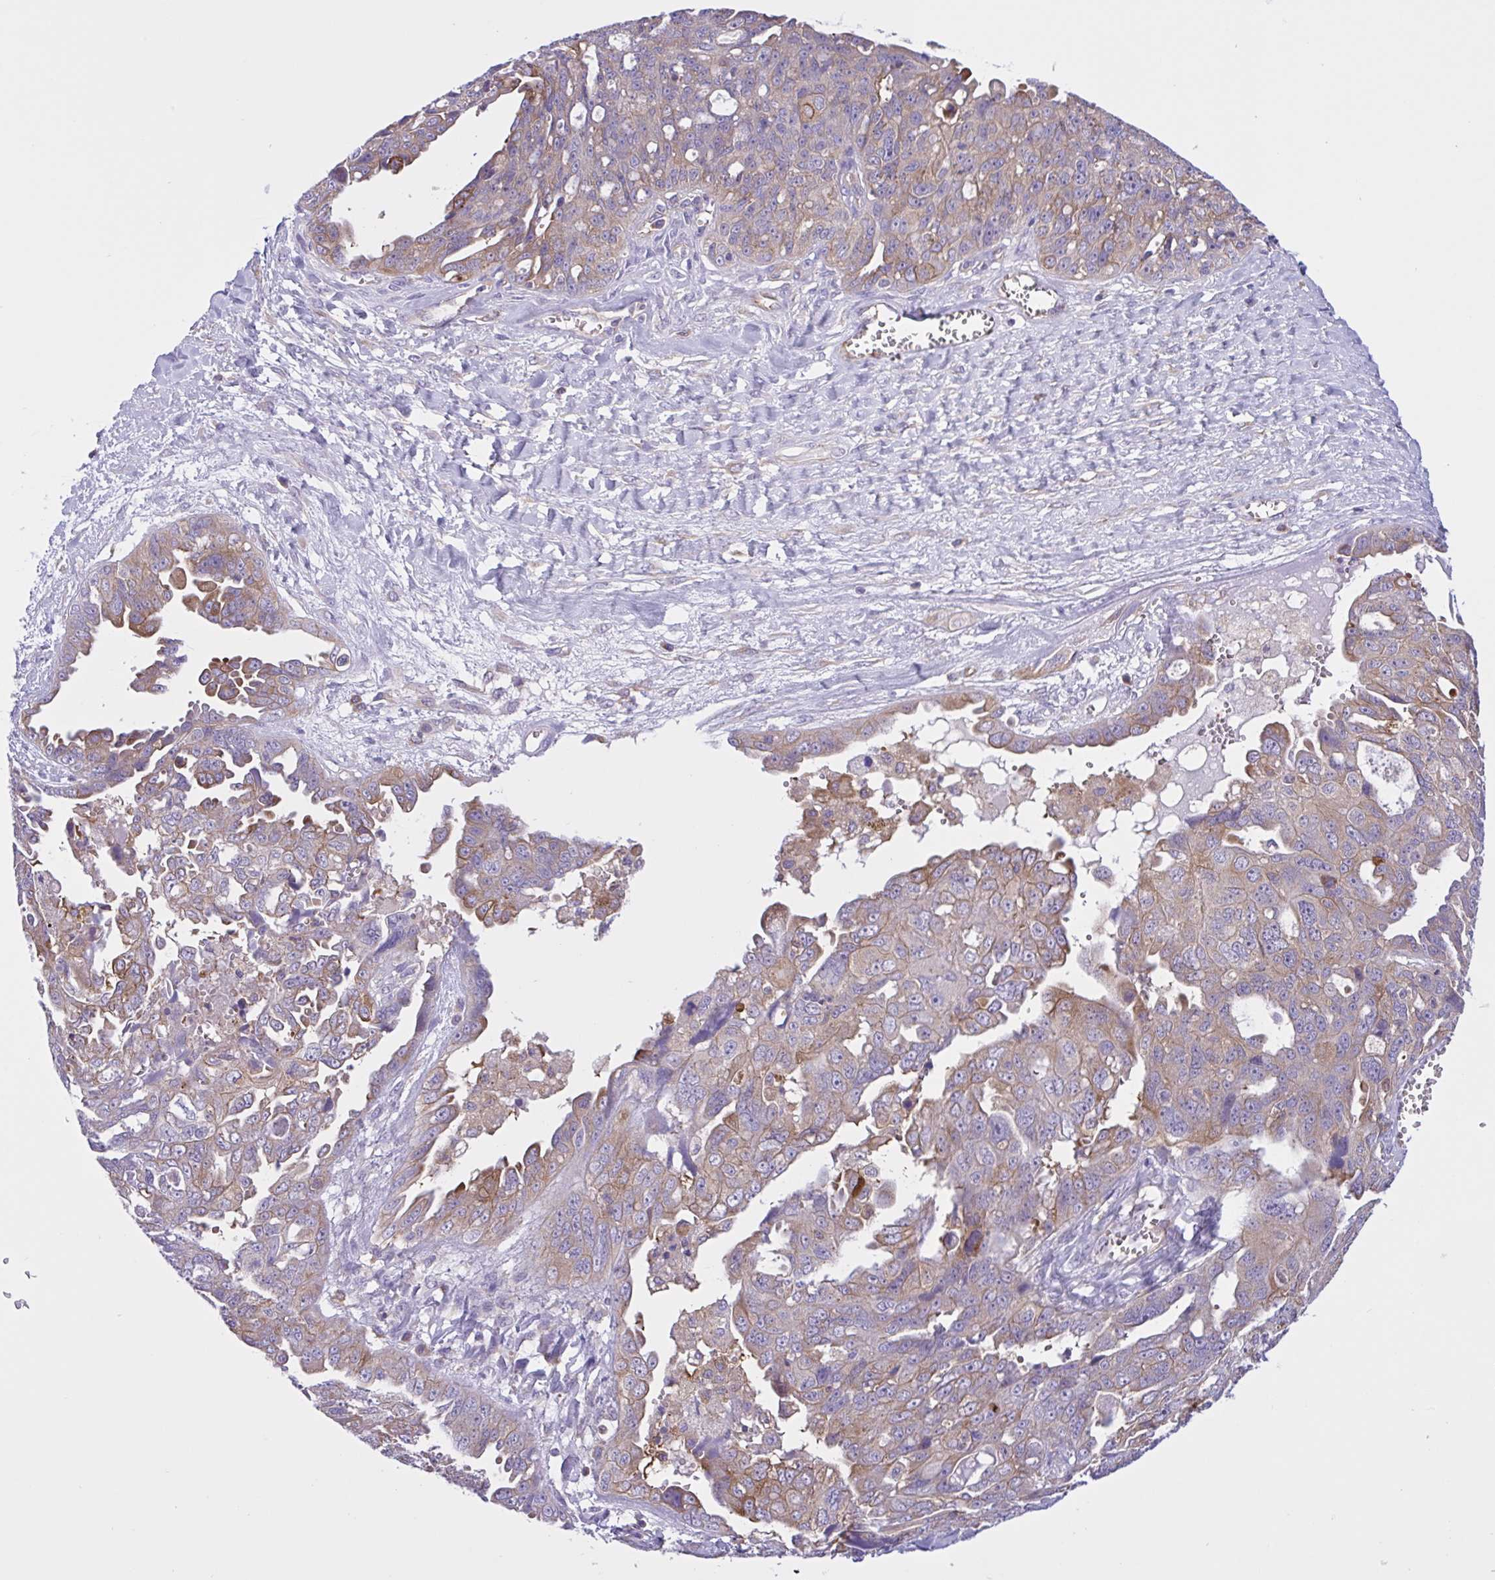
{"staining": {"intensity": "moderate", "quantity": "25%-75%", "location": "cytoplasmic/membranous"}, "tissue": "ovarian cancer", "cell_type": "Tumor cells", "image_type": "cancer", "snomed": [{"axis": "morphology", "description": "Carcinoma, endometroid"}, {"axis": "topography", "description": "Ovary"}], "caption": "Ovarian cancer (endometroid carcinoma) stained for a protein (brown) exhibits moderate cytoplasmic/membranous positive positivity in about 25%-75% of tumor cells.", "gene": "OR51M1", "patient": {"sex": "female", "age": 70}}